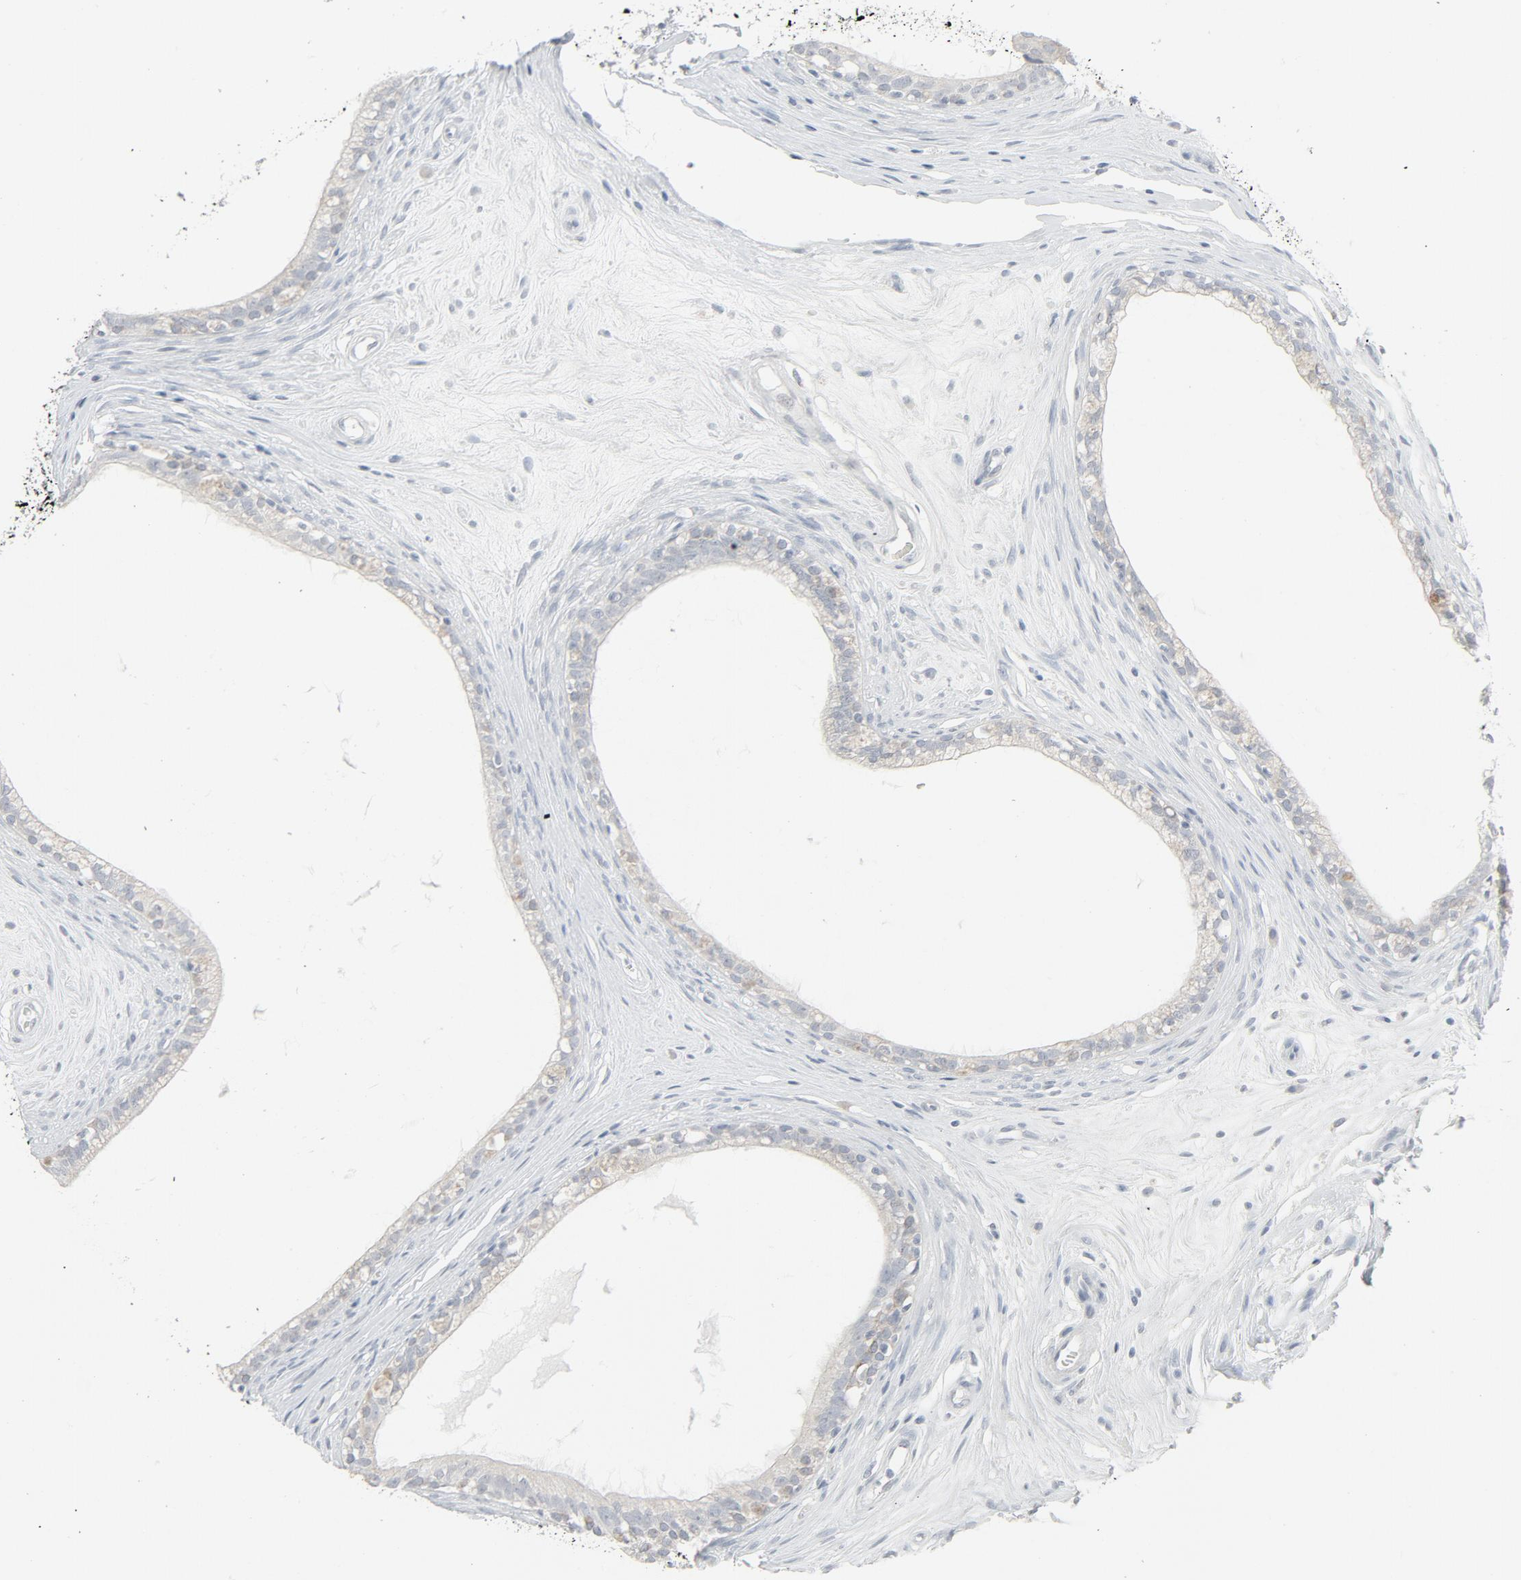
{"staining": {"intensity": "weak", "quantity": "25%-75%", "location": "cytoplasmic/membranous"}, "tissue": "epididymis", "cell_type": "Glandular cells", "image_type": "normal", "snomed": [{"axis": "morphology", "description": "Normal tissue, NOS"}, {"axis": "morphology", "description": "Inflammation, NOS"}, {"axis": "topography", "description": "Epididymis"}], "caption": "An IHC histopathology image of normal tissue is shown. Protein staining in brown labels weak cytoplasmic/membranous positivity in epididymis within glandular cells.", "gene": "FGFR3", "patient": {"sex": "male", "age": 84}}